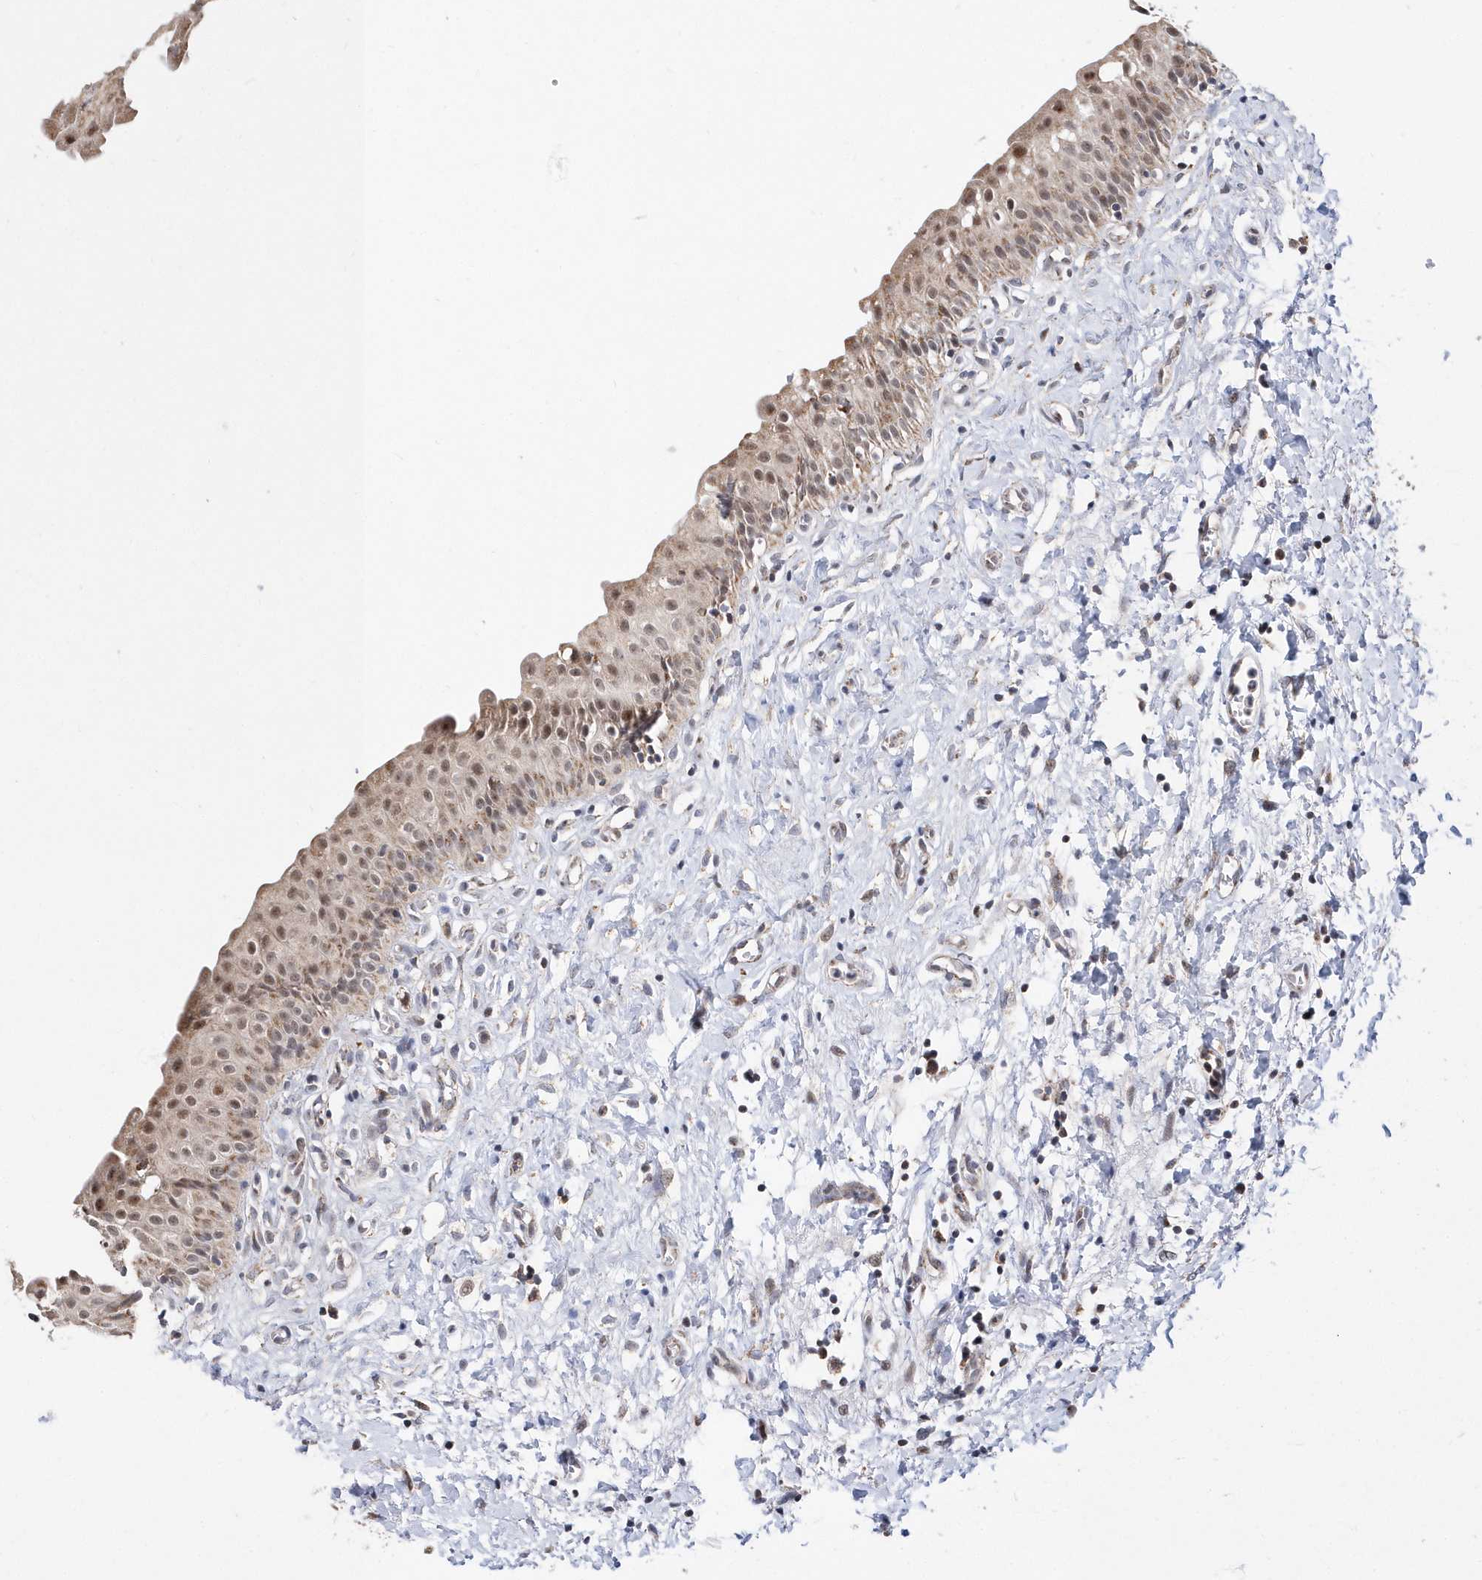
{"staining": {"intensity": "weak", "quantity": ">75%", "location": "cytoplasmic/membranous"}, "tissue": "urinary bladder", "cell_type": "Urothelial cells", "image_type": "normal", "snomed": [{"axis": "morphology", "description": "Normal tissue, NOS"}, {"axis": "topography", "description": "Urinary bladder"}], "caption": "Urothelial cells display weak cytoplasmic/membranous staining in about >75% of cells in unremarkable urinary bladder. The staining was performed using DAB (3,3'-diaminobenzidine) to visualize the protein expression in brown, while the nuclei were stained in blue with hematoxylin (Magnification: 20x).", "gene": "SPATA5", "patient": {"sex": "male", "age": 51}}